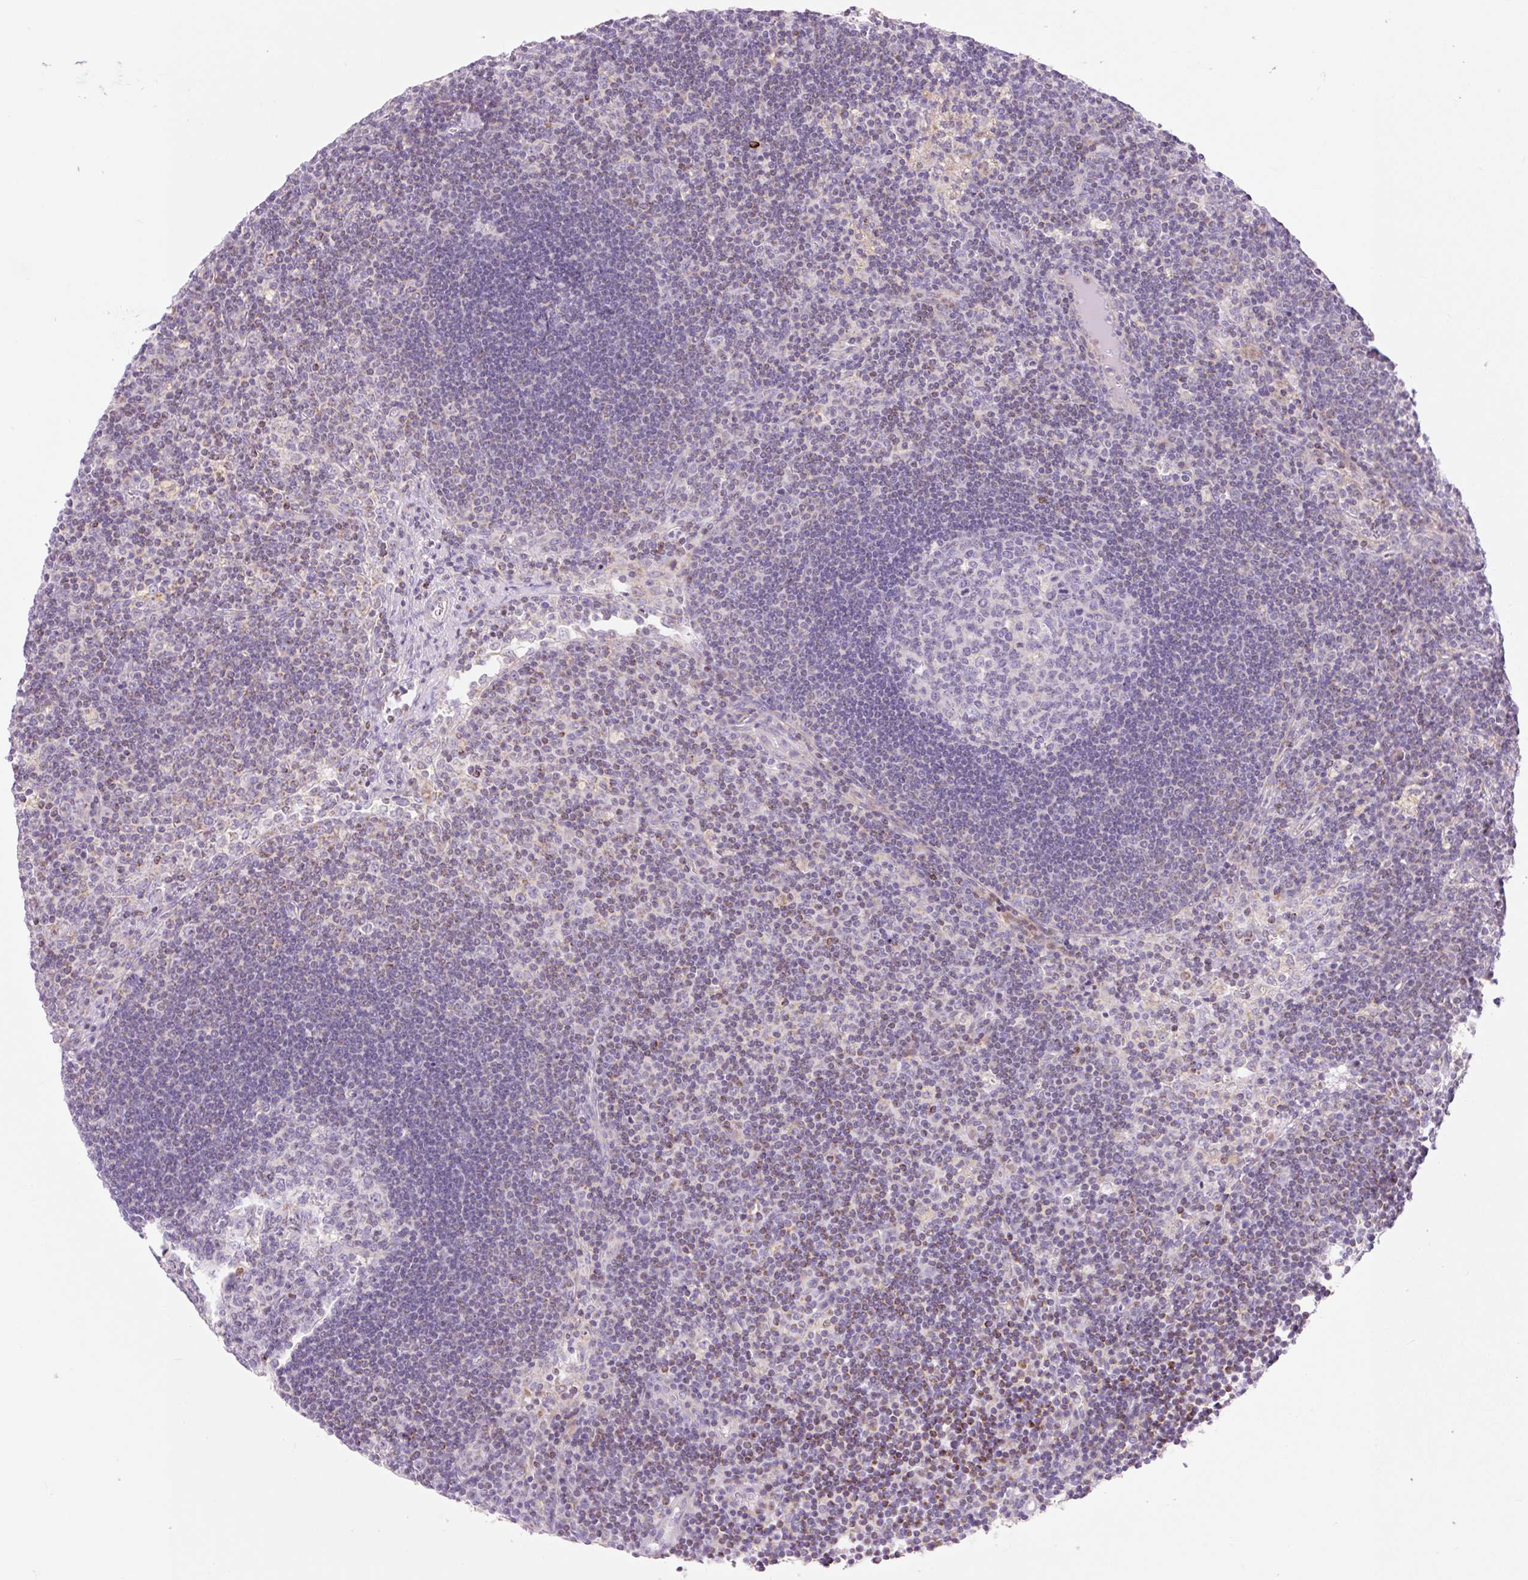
{"staining": {"intensity": "negative", "quantity": "none", "location": "none"}, "tissue": "lymph node", "cell_type": "Germinal center cells", "image_type": "normal", "snomed": [{"axis": "morphology", "description": "Normal tissue, NOS"}, {"axis": "topography", "description": "Lymph node"}], "caption": "Immunohistochemistry micrograph of normal lymph node: lymph node stained with DAB shows no significant protein expression in germinal center cells. Nuclei are stained in blue.", "gene": "FOCAD", "patient": {"sex": "male", "age": 58}}